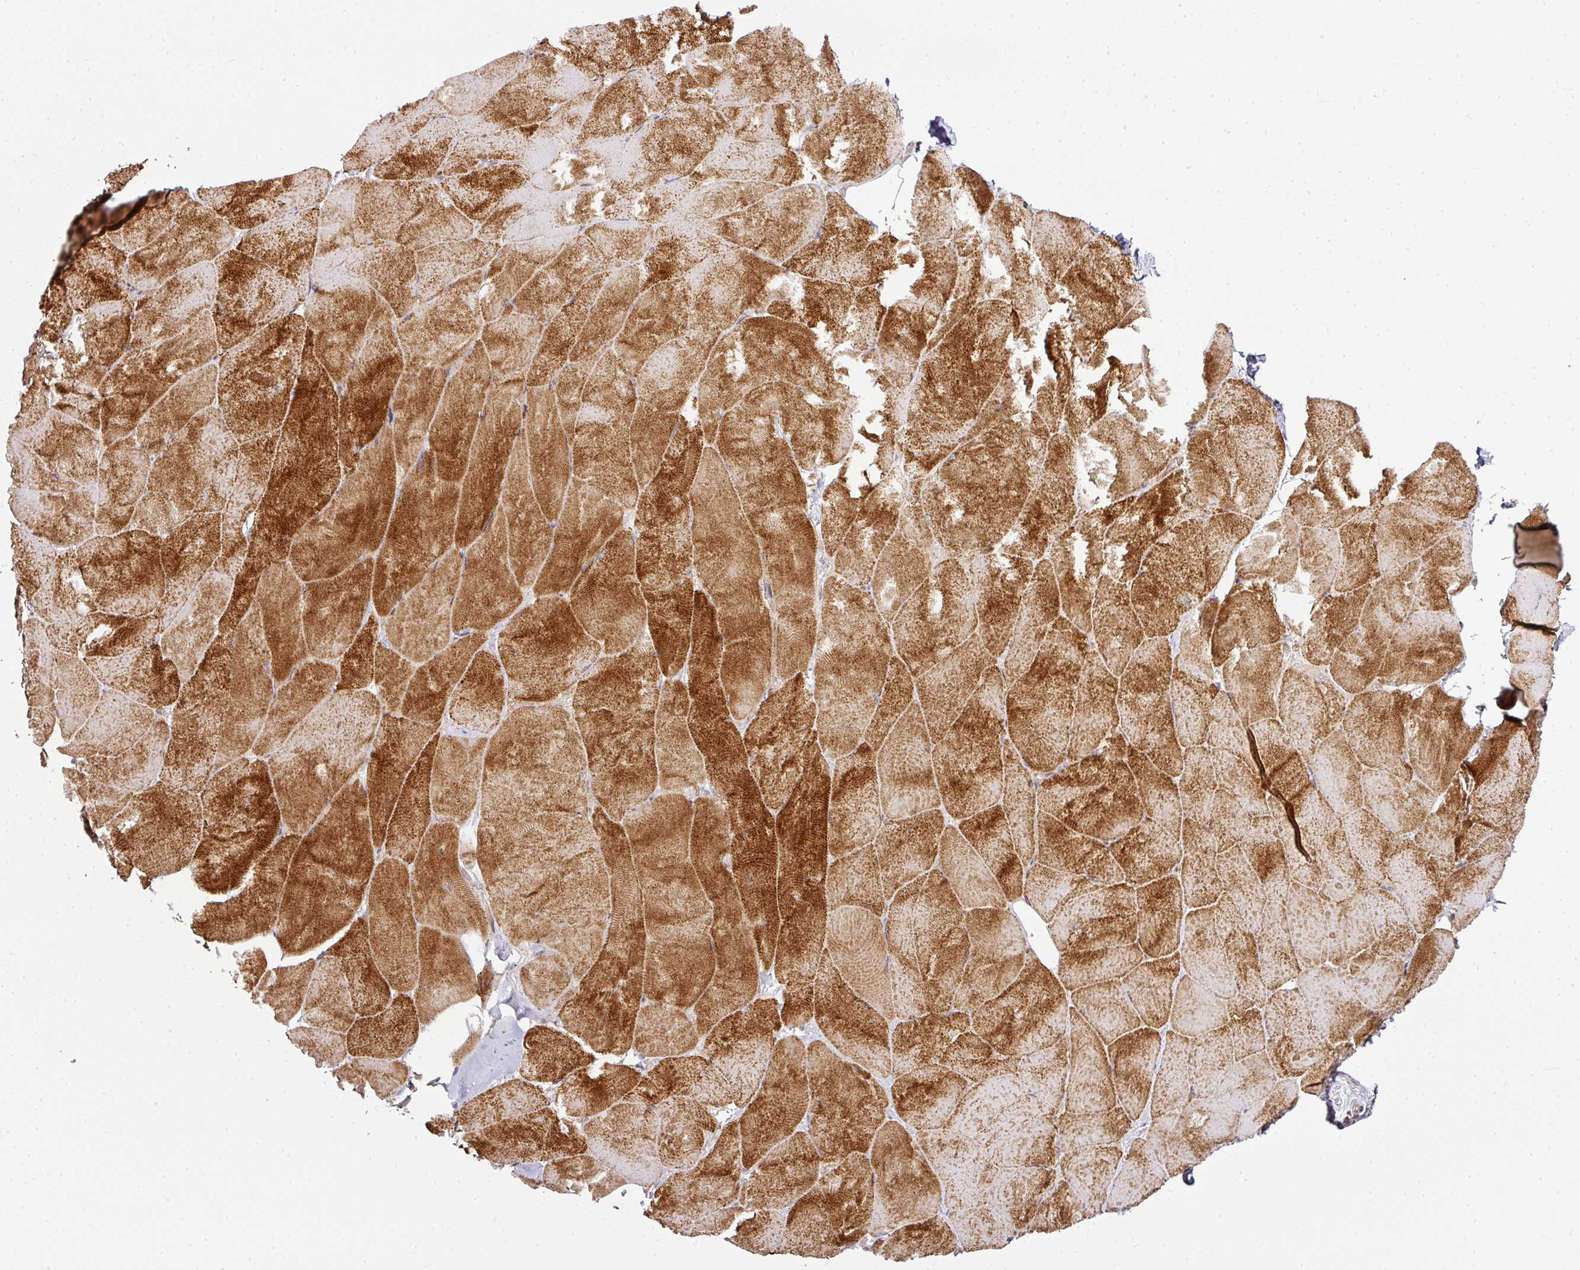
{"staining": {"intensity": "strong", "quantity": ">75%", "location": "cytoplasmic/membranous"}, "tissue": "skeletal muscle", "cell_type": "Myocytes", "image_type": "normal", "snomed": [{"axis": "morphology", "description": "Normal tissue, NOS"}, {"axis": "topography", "description": "Skeletal muscle"}], "caption": "Immunohistochemical staining of normal skeletal muscle displays strong cytoplasmic/membranous protein positivity in approximately >75% of myocytes. (IHC, brightfield microscopy, high magnification).", "gene": "ATAT1", "patient": {"sex": "female", "age": 64}}